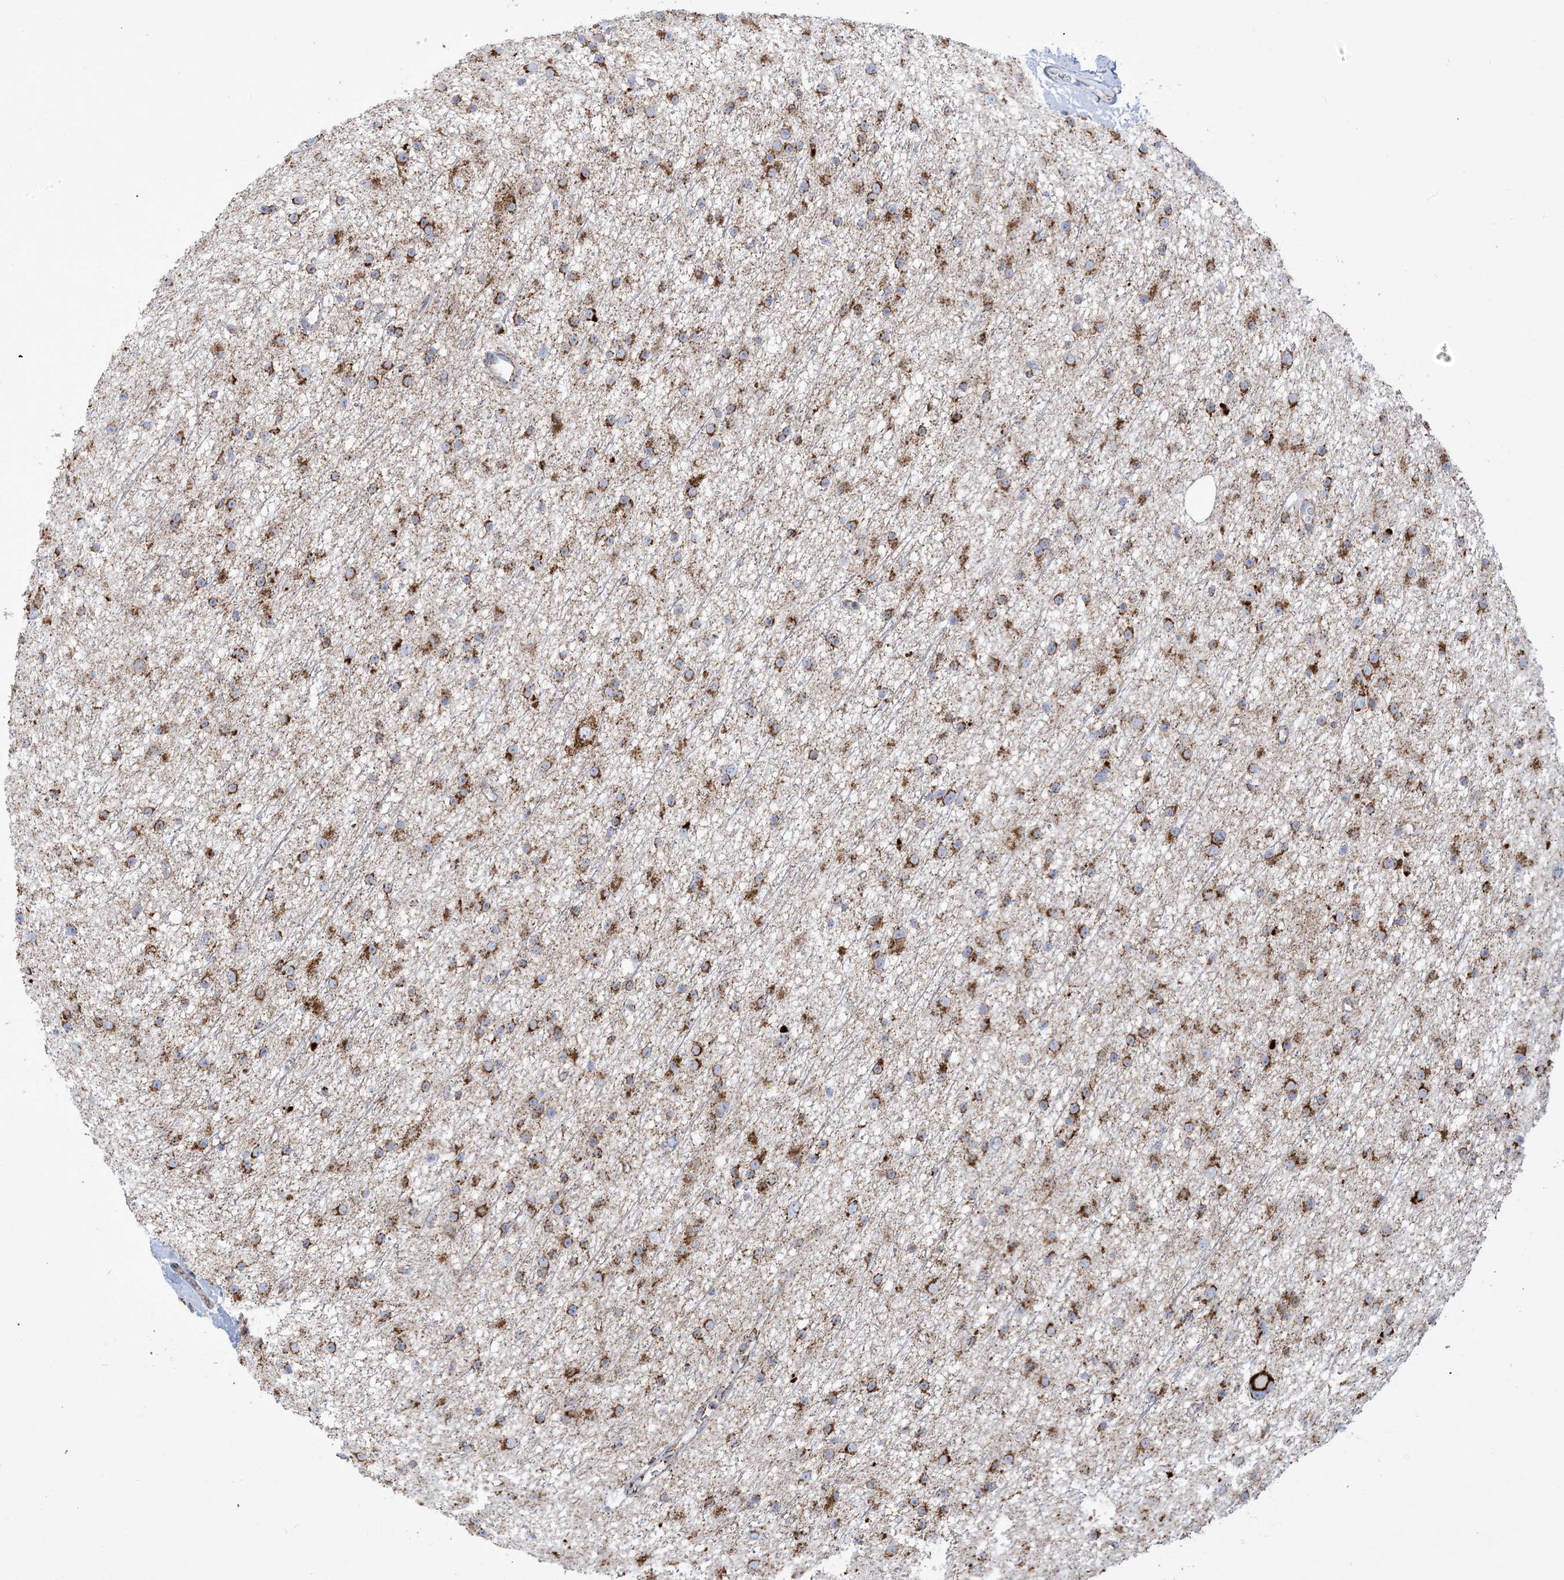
{"staining": {"intensity": "moderate", "quantity": ">75%", "location": "cytoplasmic/membranous"}, "tissue": "glioma", "cell_type": "Tumor cells", "image_type": "cancer", "snomed": [{"axis": "morphology", "description": "Glioma, malignant, Low grade"}, {"axis": "topography", "description": "Cerebral cortex"}], "caption": "Moderate cytoplasmic/membranous positivity for a protein is present in about >75% of tumor cells of malignant glioma (low-grade) using IHC.", "gene": "SAMM50", "patient": {"sex": "female", "age": 39}}